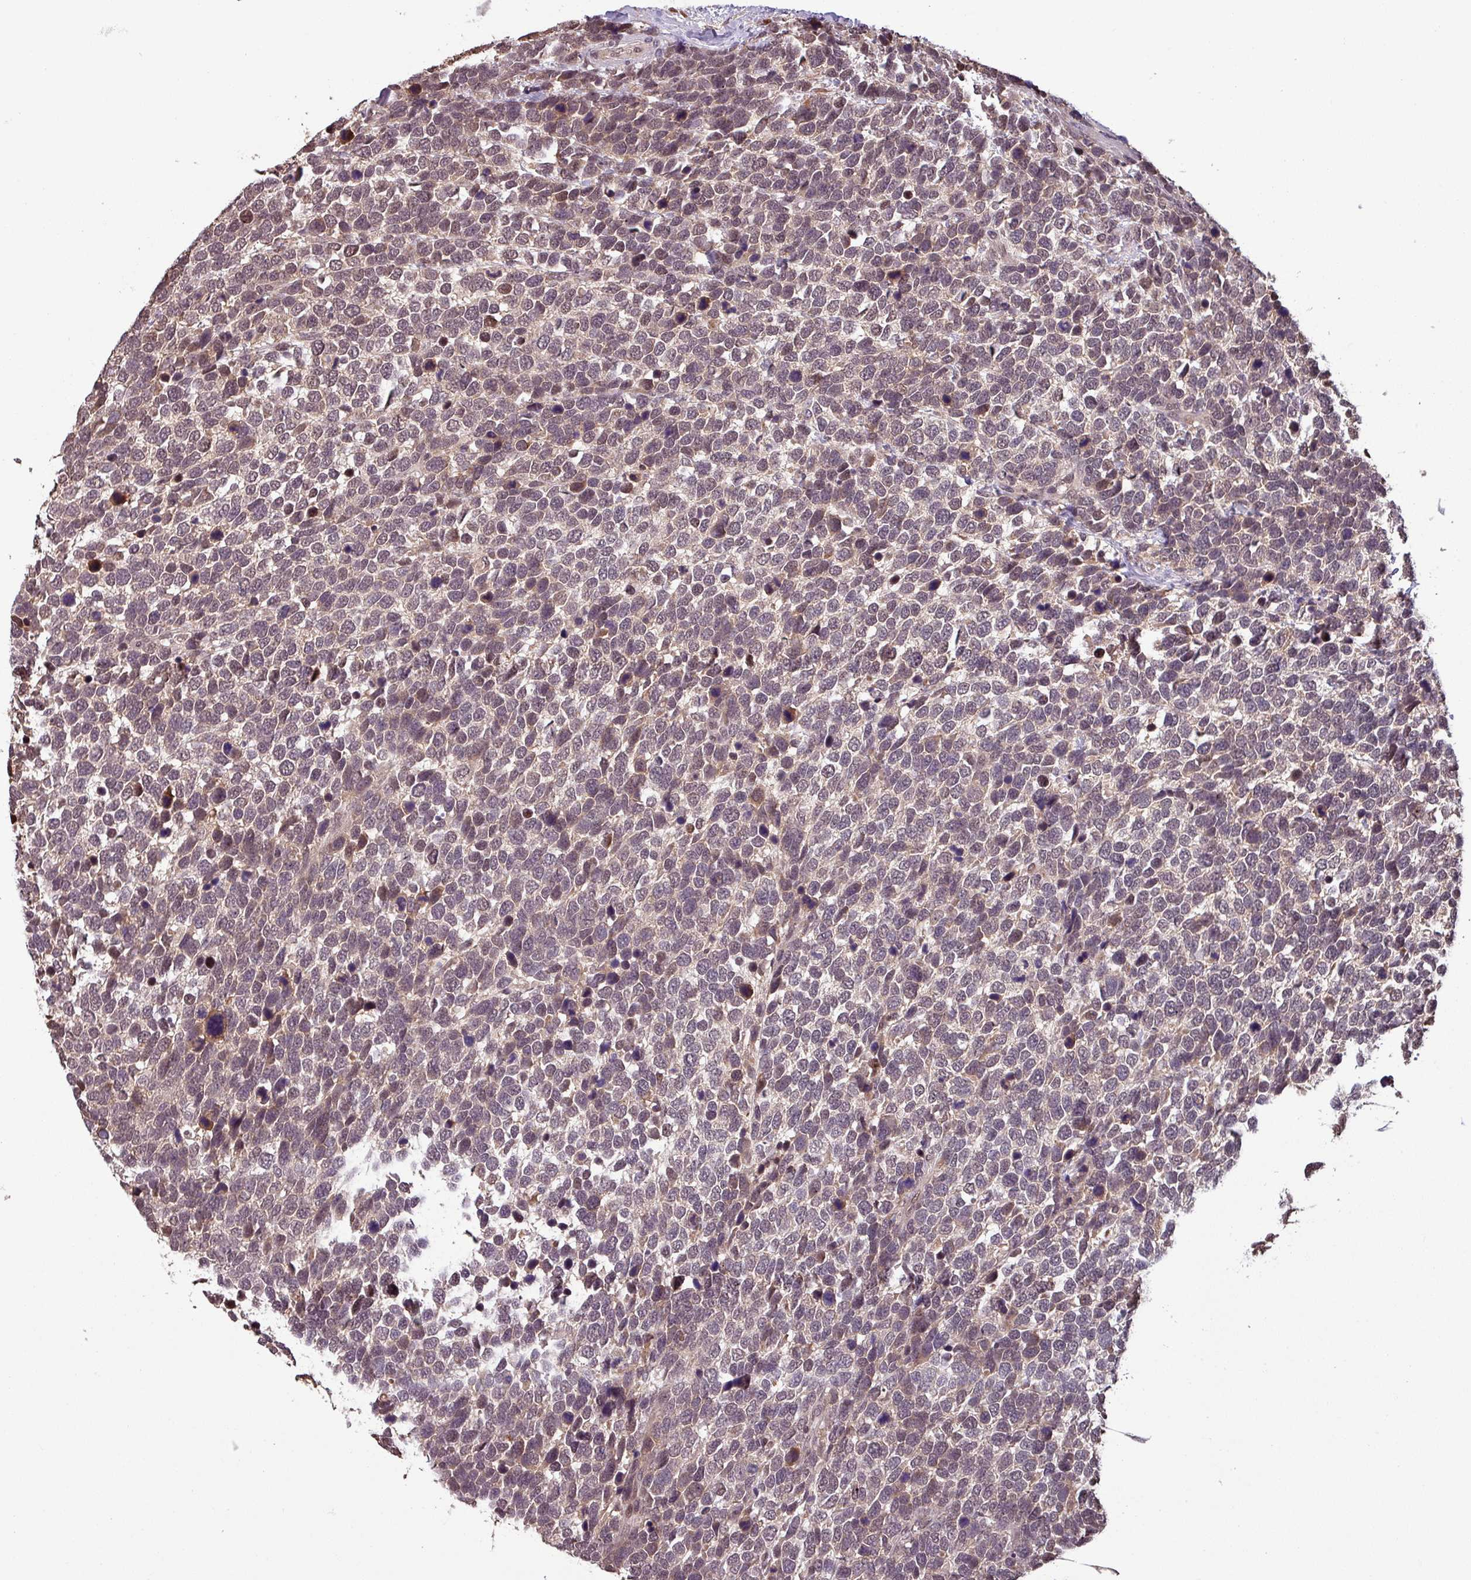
{"staining": {"intensity": "moderate", "quantity": "<25%", "location": "nuclear"}, "tissue": "urothelial cancer", "cell_type": "Tumor cells", "image_type": "cancer", "snomed": [{"axis": "morphology", "description": "Urothelial carcinoma, High grade"}, {"axis": "topography", "description": "Urinary bladder"}], "caption": "High-power microscopy captured an immunohistochemistry photomicrograph of urothelial cancer, revealing moderate nuclear staining in approximately <25% of tumor cells. The staining was performed using DAB (3,3'-diaminobenzidine) to visualize the protein expression in brown, while the nuclei were stained in blue with hematoxylin (Magnification: 20x).", "gene": "NOB1", "patient": {"sex": "female", "age": 82}}